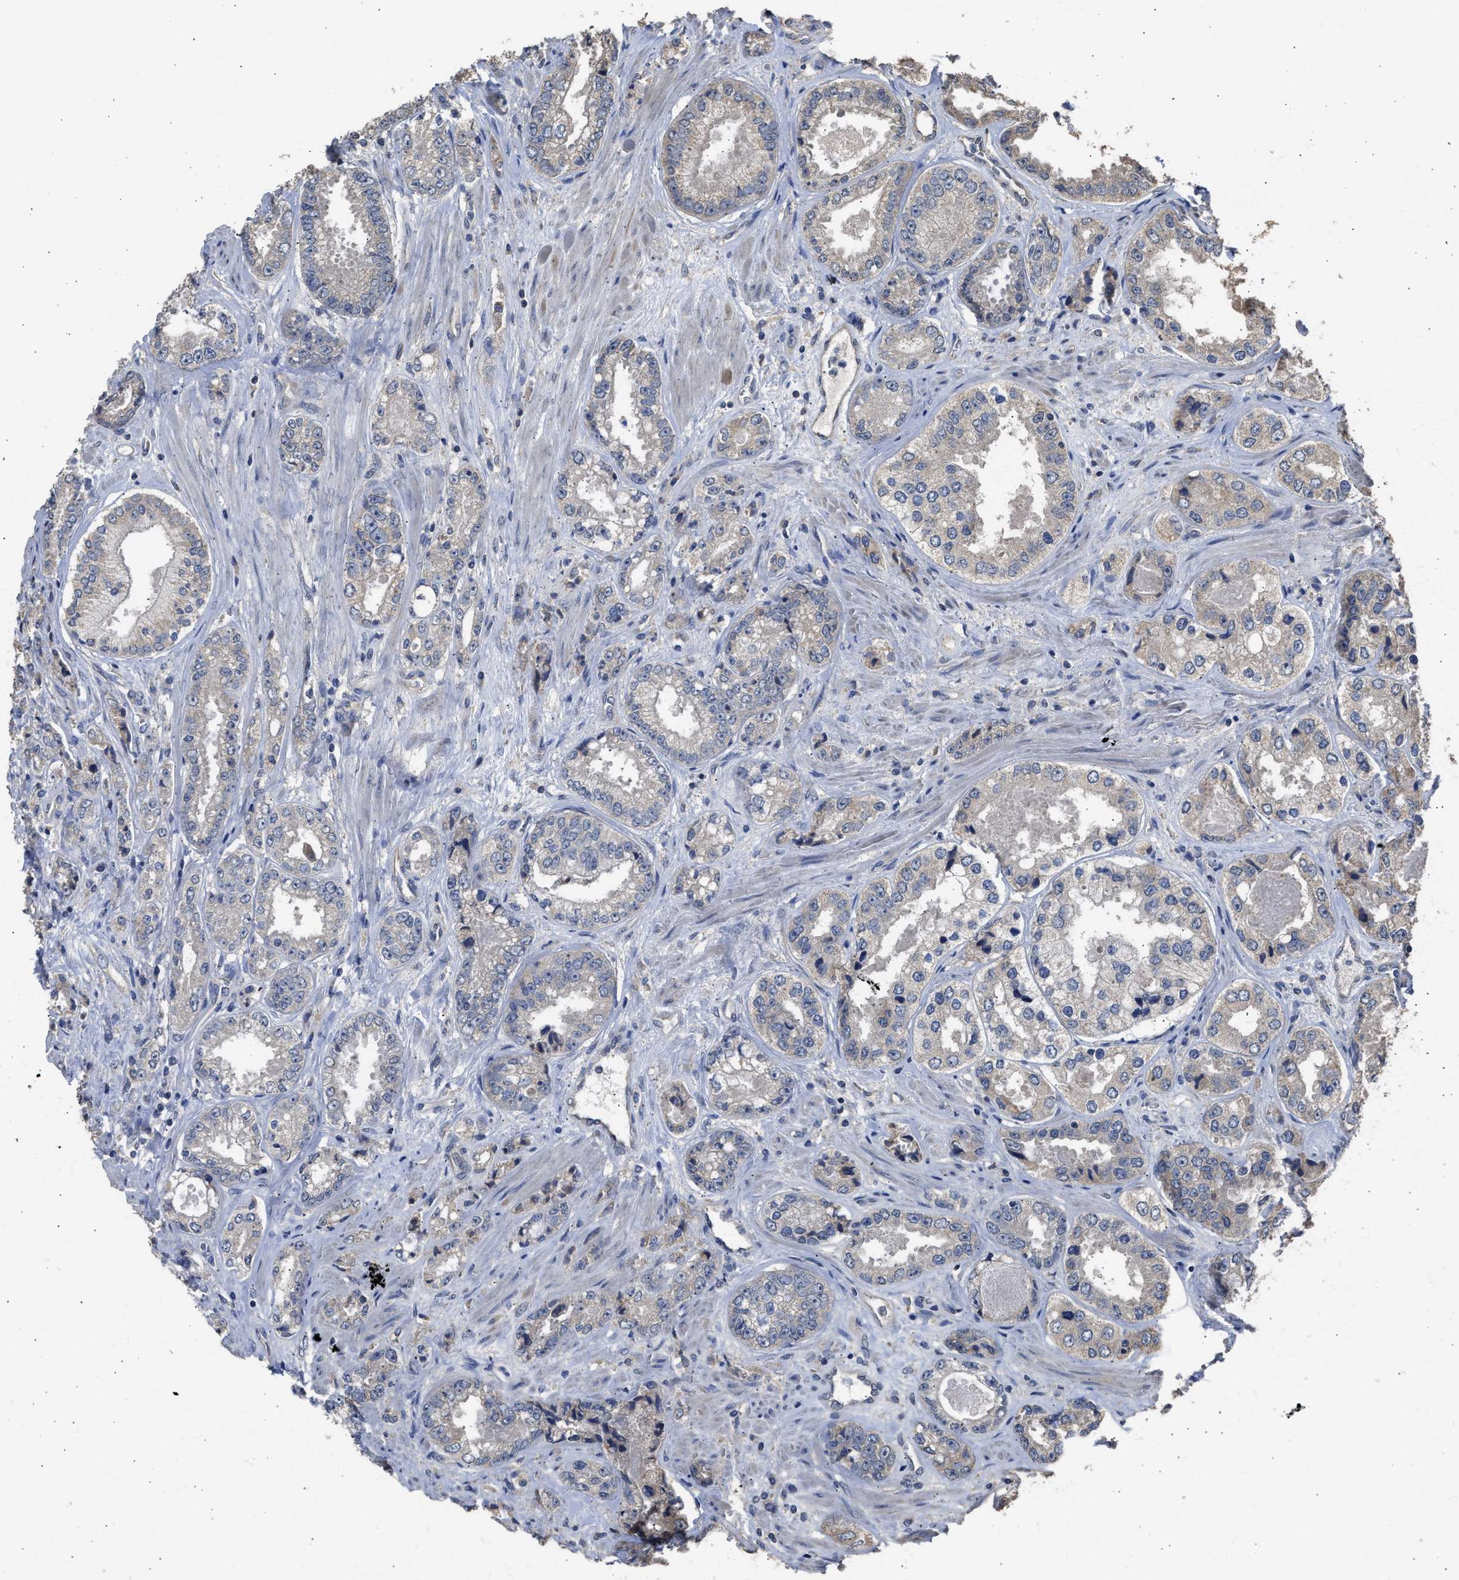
{"staining": {"intensity": "negative", "quantity": "none", "location": "none"}, "tissue": "prostate cancer", "cell_type": "Tumor cells", "image_type": "cancer", "snomed": [{"axis": "morphology", "description": "Adenocarcinoma, High grade"}, {"axis": "topography", "description": "Prostate"}], "caption": "Immunohistochemical staining of prostate cancer (high-grade adenocarcinoma) exhibits no significant staining in tumor cells.", "gene": "SPINT2", "patient": {"sex": "male", "age": 61}}